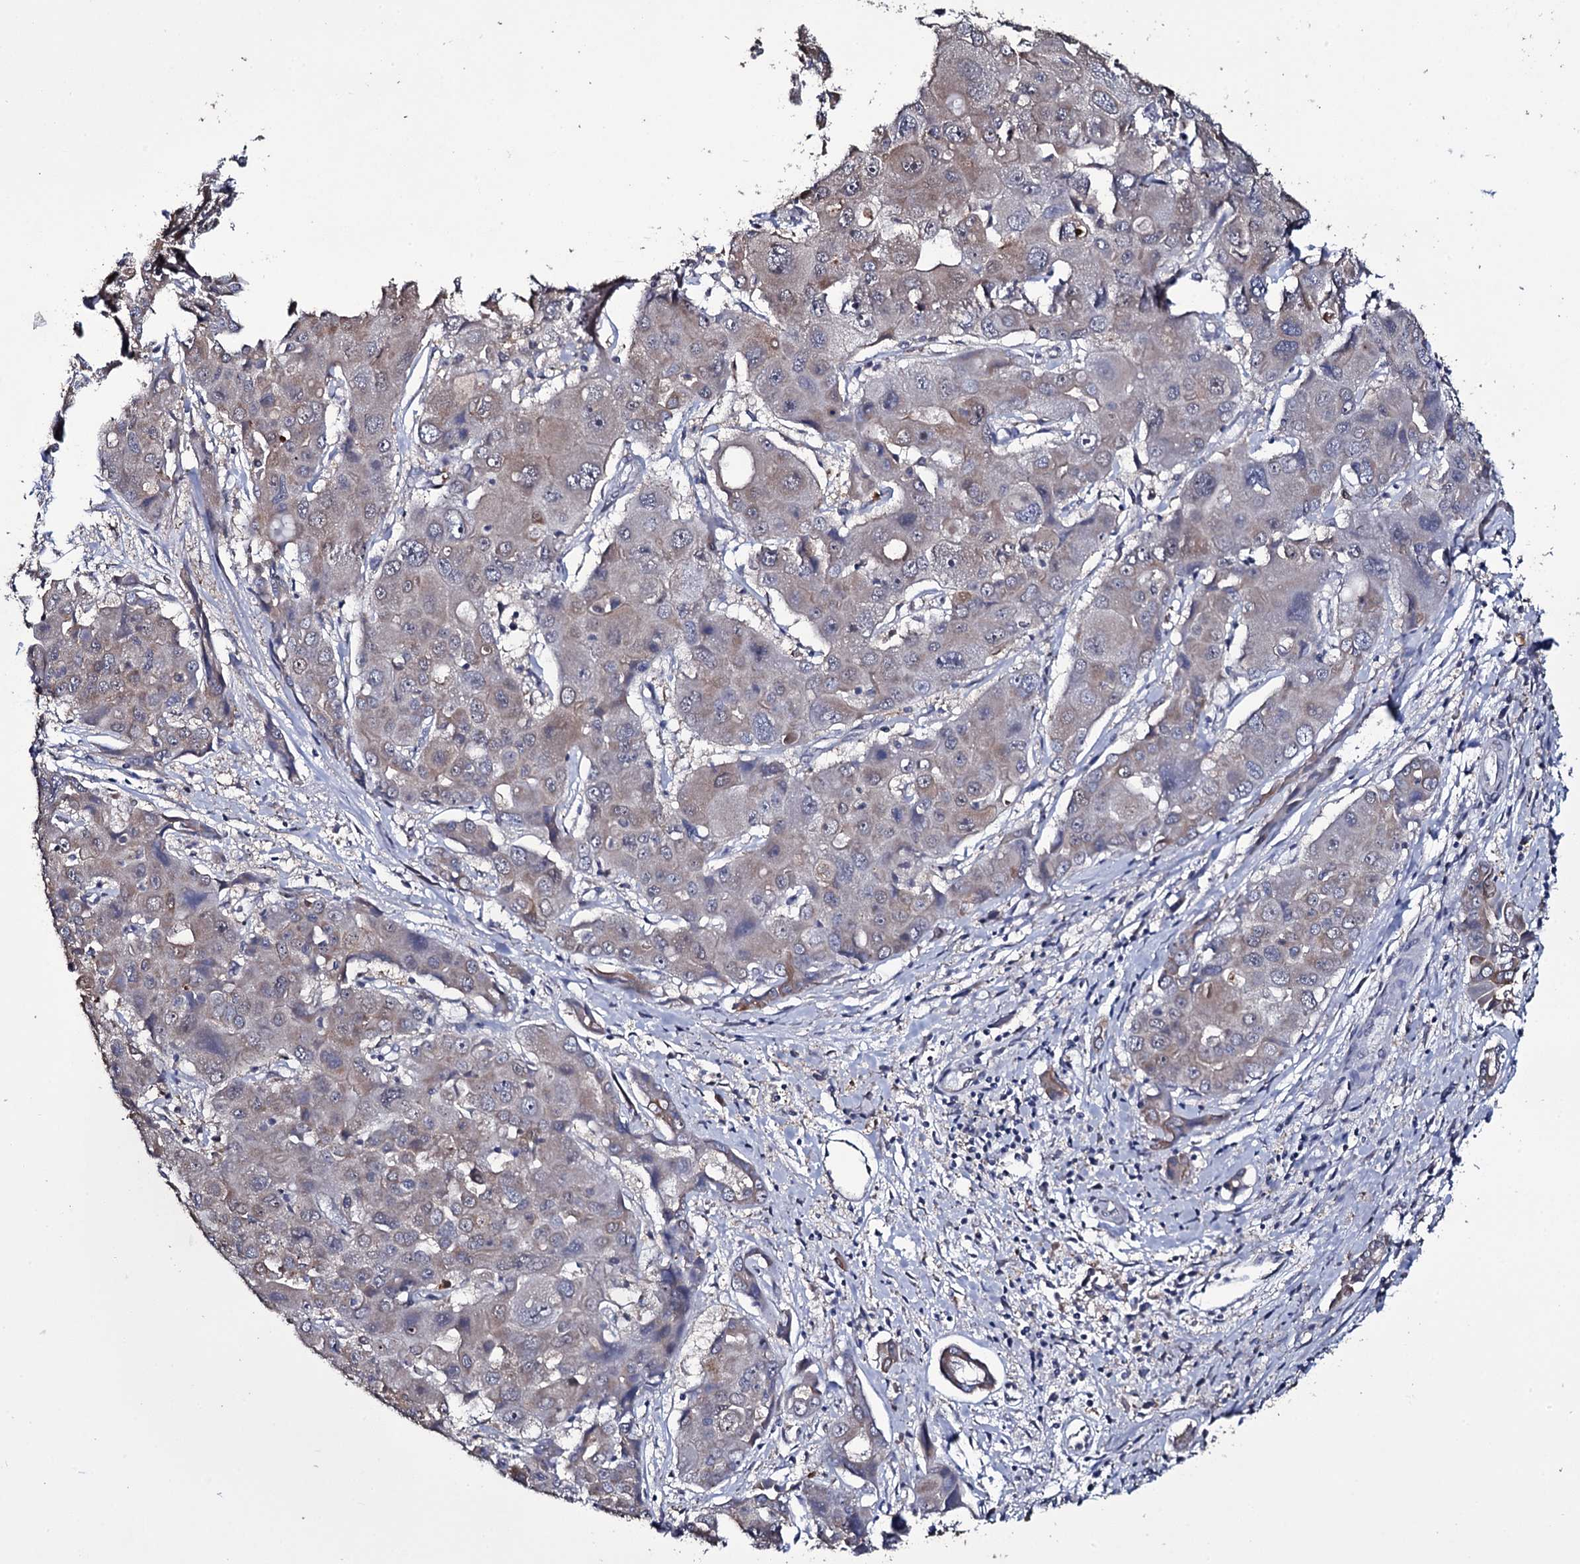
{"staining": {"intensity": "weak", "quantity": "<25%", "location": "cytoplasmic/membranous"}, "tissue": "liver cancer", "cell_type": "Tumor cells", "image_type": "cancer", "snomed": [{"axis": "morphology", "description": "Cholangiocarcinoma"}, {"axis": "topography", "description": "Liver"}], "caption": "A high-resolution image shows immunohistochemistry (IHC) staining of liver cancer, which shows no significant expression in tumor cells. The staining was performed using DAB to visualize the protein expression in brown, while the nuclei were stained in blue with hematoxylin (Magnification: 20x).", "gene": "CRYL1", "patient": {"sex": "male", "age": 67}}